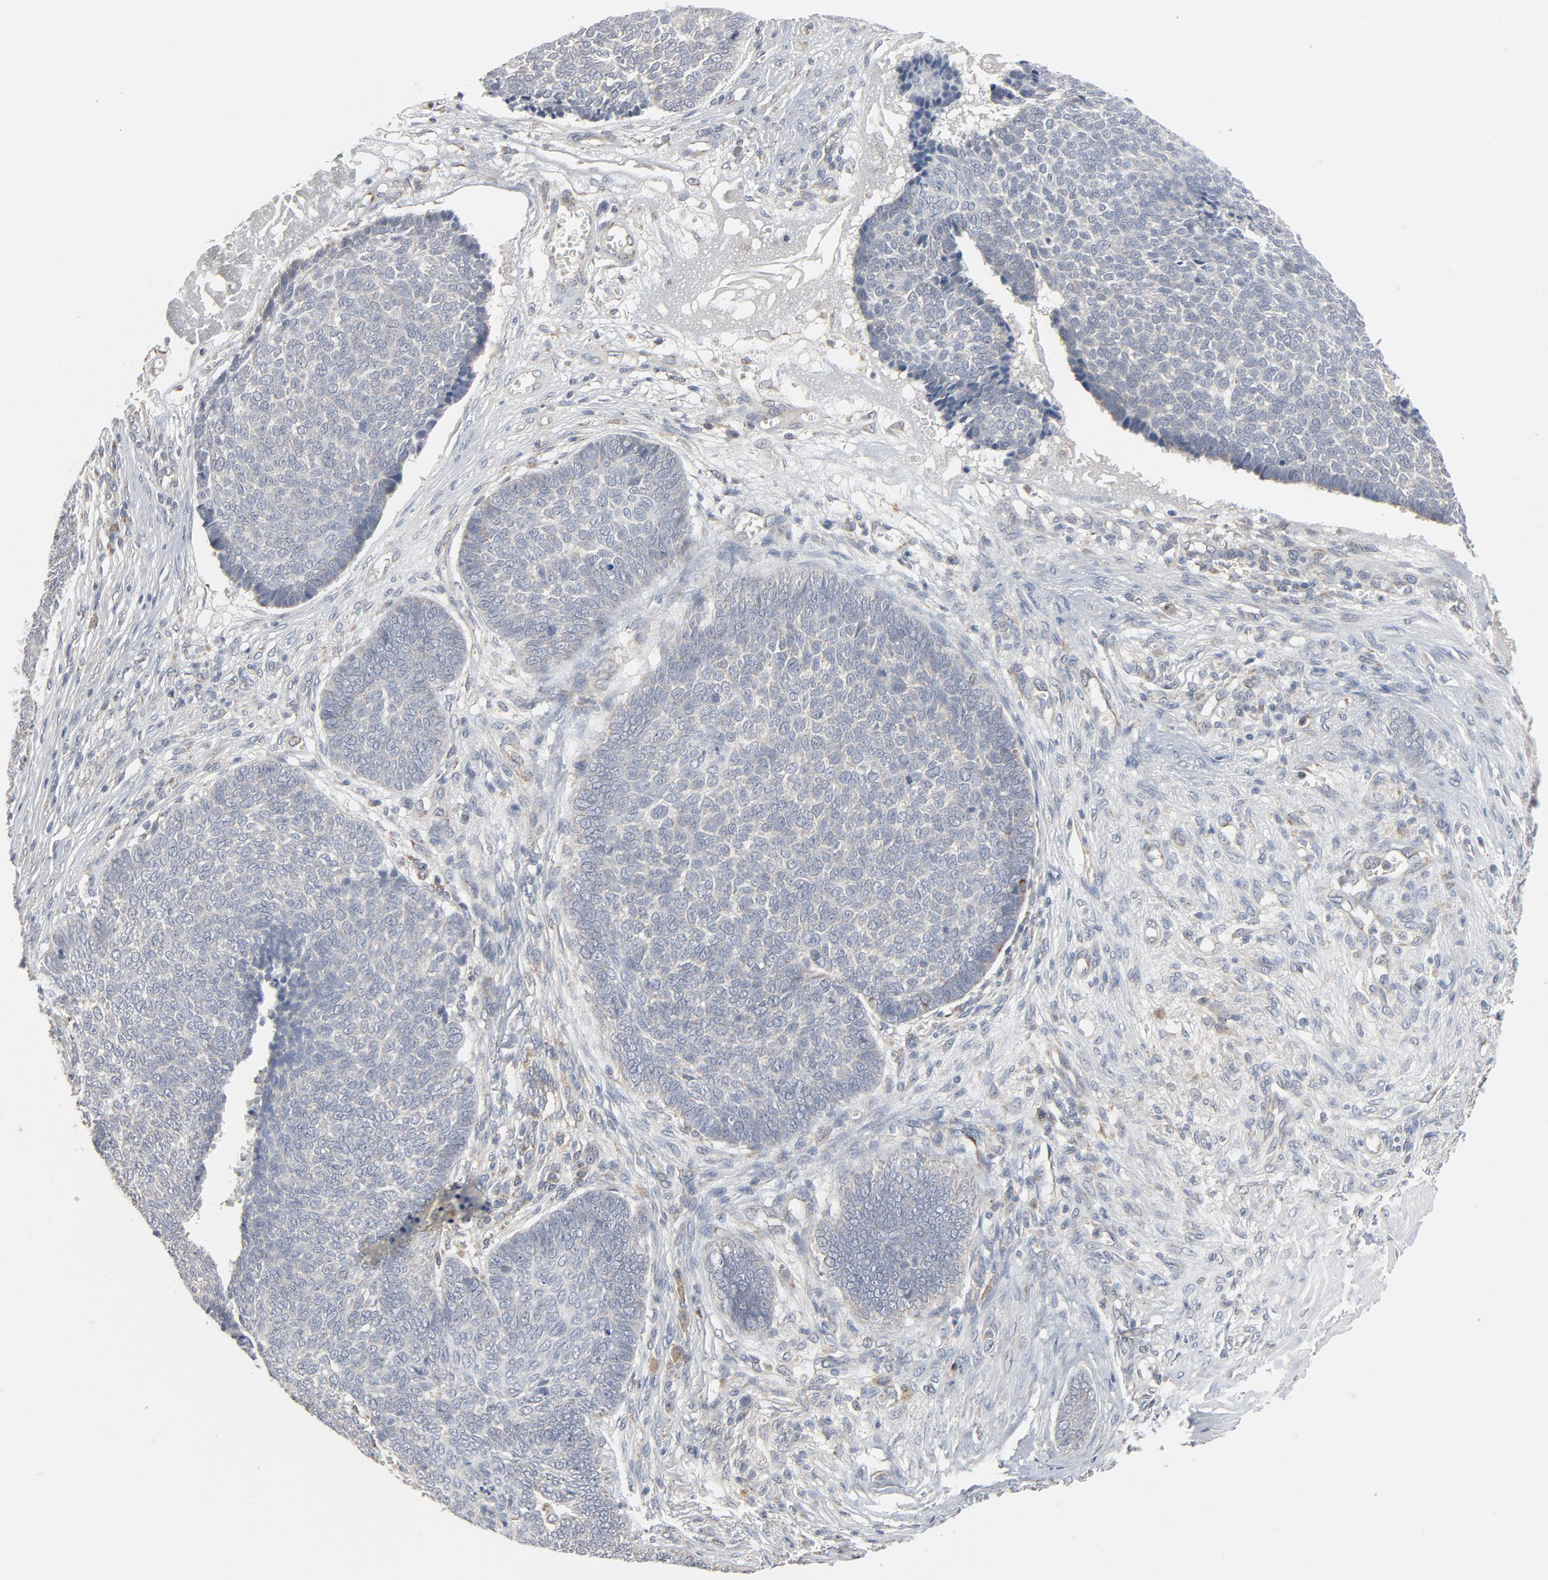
{"staining": {"intensity": "negative", "quantity": "none", "location": "none"}, "tissue": "skin cancer", "cell_type": "Tumor cells", "image_type": "cancer", "snomed": [{"axis": "morphology", "description": "Basal cell carcinoma"}, {"axis": "topography", "description": "Skin"}], "caption": "This micrograph is of skin cancer stained with immunohistochemistry (IHC) to label a protein in brown with the nuclei are counter-stained blue. There is no positivity in tumor cells.", "gene": "C14orf119", "patient": {"sex": "male", "age": 84}}